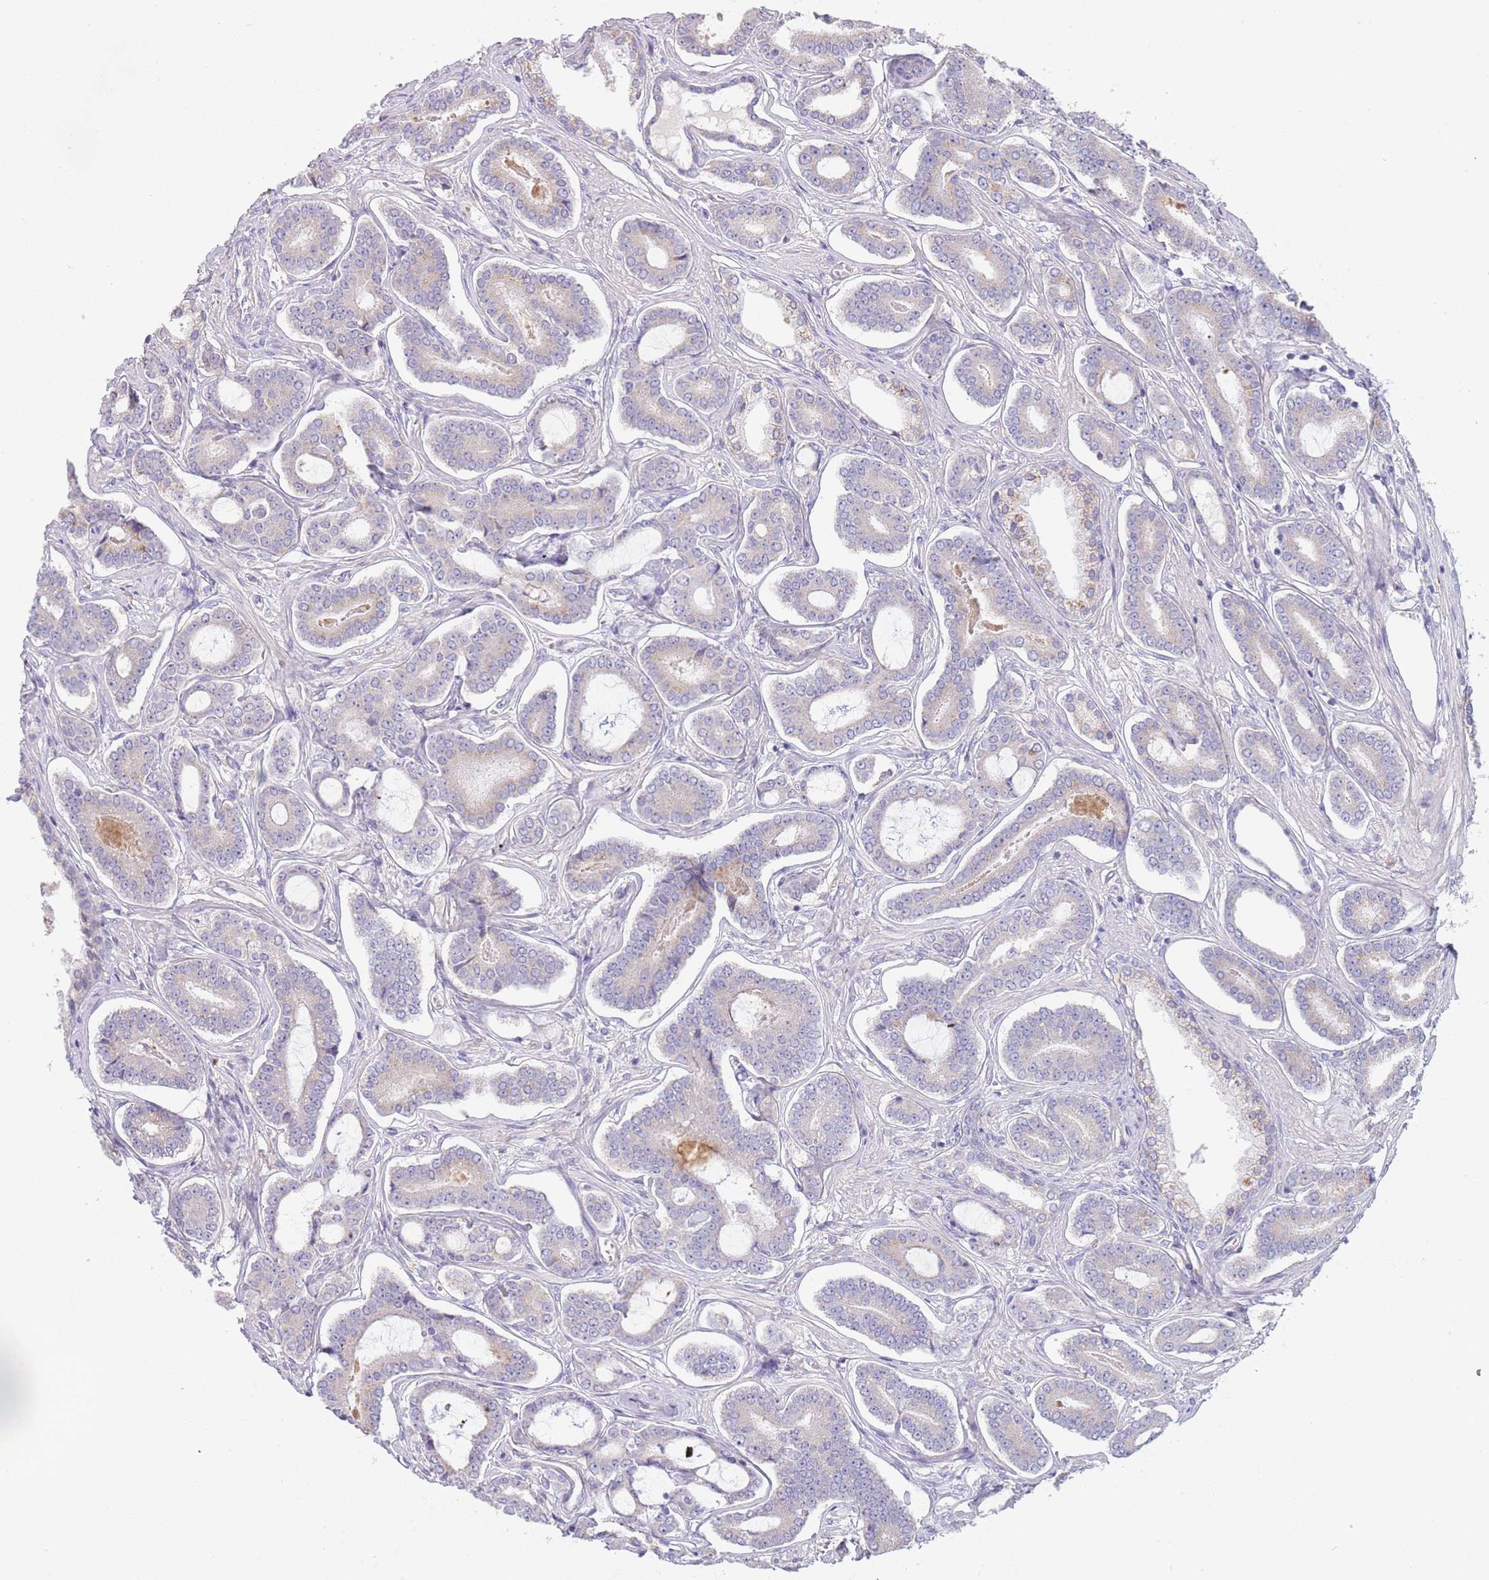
{"staining": {"intensity": "moderate", "quantity": "<25%", "location": "cytoplasmic/membranous"}, "tissue": "prostate cancer", "cell_type": "Tumor cells", "image_type": "cancer", "snomed": [{"axis": "morphology", "description": "Adenocarcinoma, NOS"}, {"axis": "topography", "description": "Prostate and seminal vesicle, NOS"}], "caption": "Brown immunohistochemical staining in human adenocarcinoma (prostate) shows moderate cytoplasmic/membranous staining in about <25% of tumor cells. The staining is performed using DAB brown chromogen to label protein expression. The nuclei are counter-stained blue using hematoxylin.", "gene": "MAN1C1", "patient": {"sex": "male", "age": 76}}